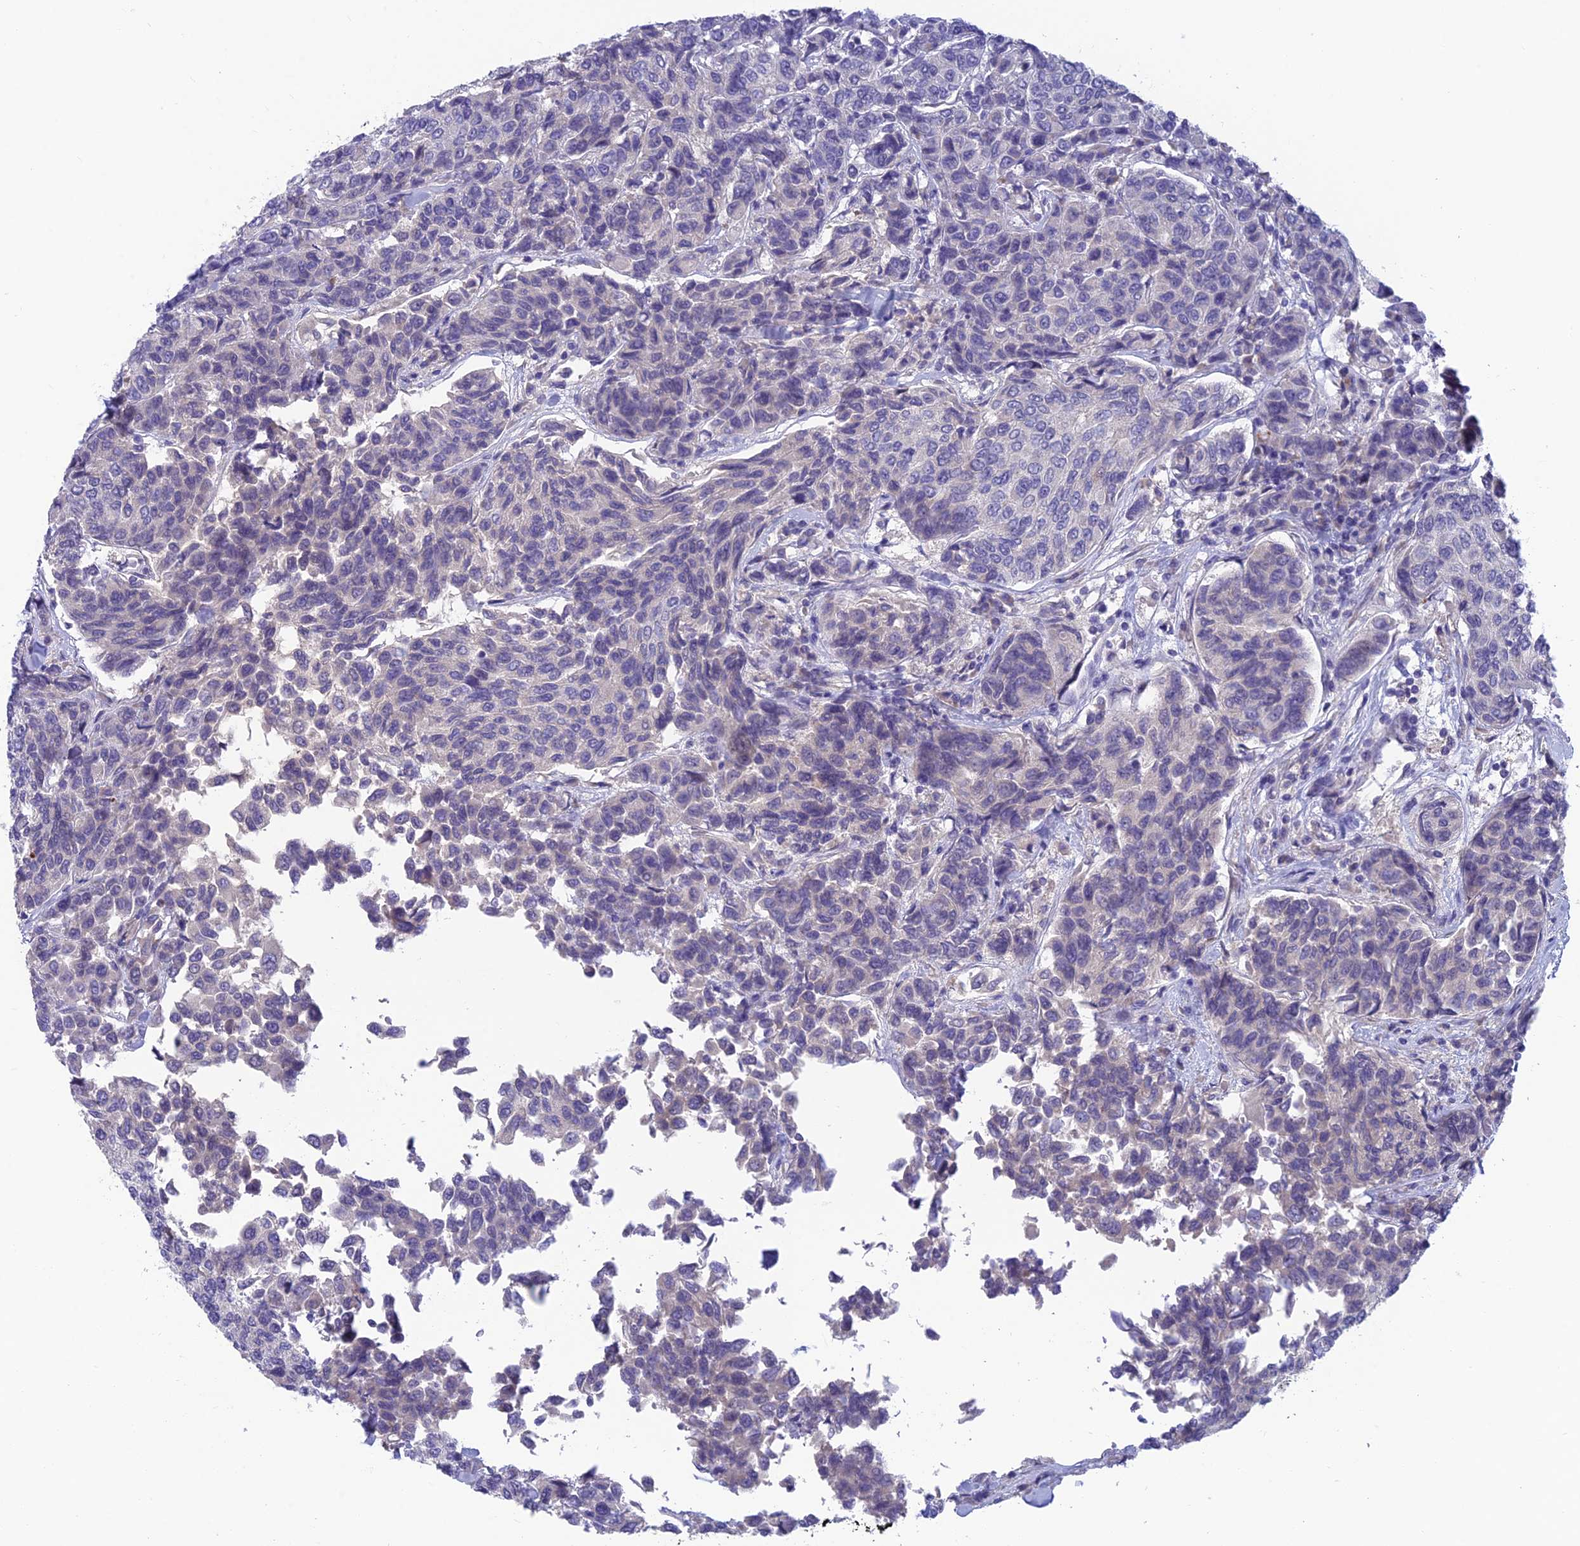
{"staining": {"intensity": "negative", "quantity": "none", "location": "none"}, "tissue": "breast cancer", "cell_type": "Tumor cells", "image_type": "cancer", "snomed": [{"axis": "morphology", "description": "Duct carcinoma"}, {"axis": "topography", "description": "Breast"}], "caption": "DAB immunohistochemical staining of breast cancer exhibits no significant expression in tumor cells. (Brightfield microscopy of DAB (3,3'-diaminobenzidine) immunohistochemistry (IHC) at high magnification).", "gene": "XPO7", "patient": {"sex": "female", "age": 55}}